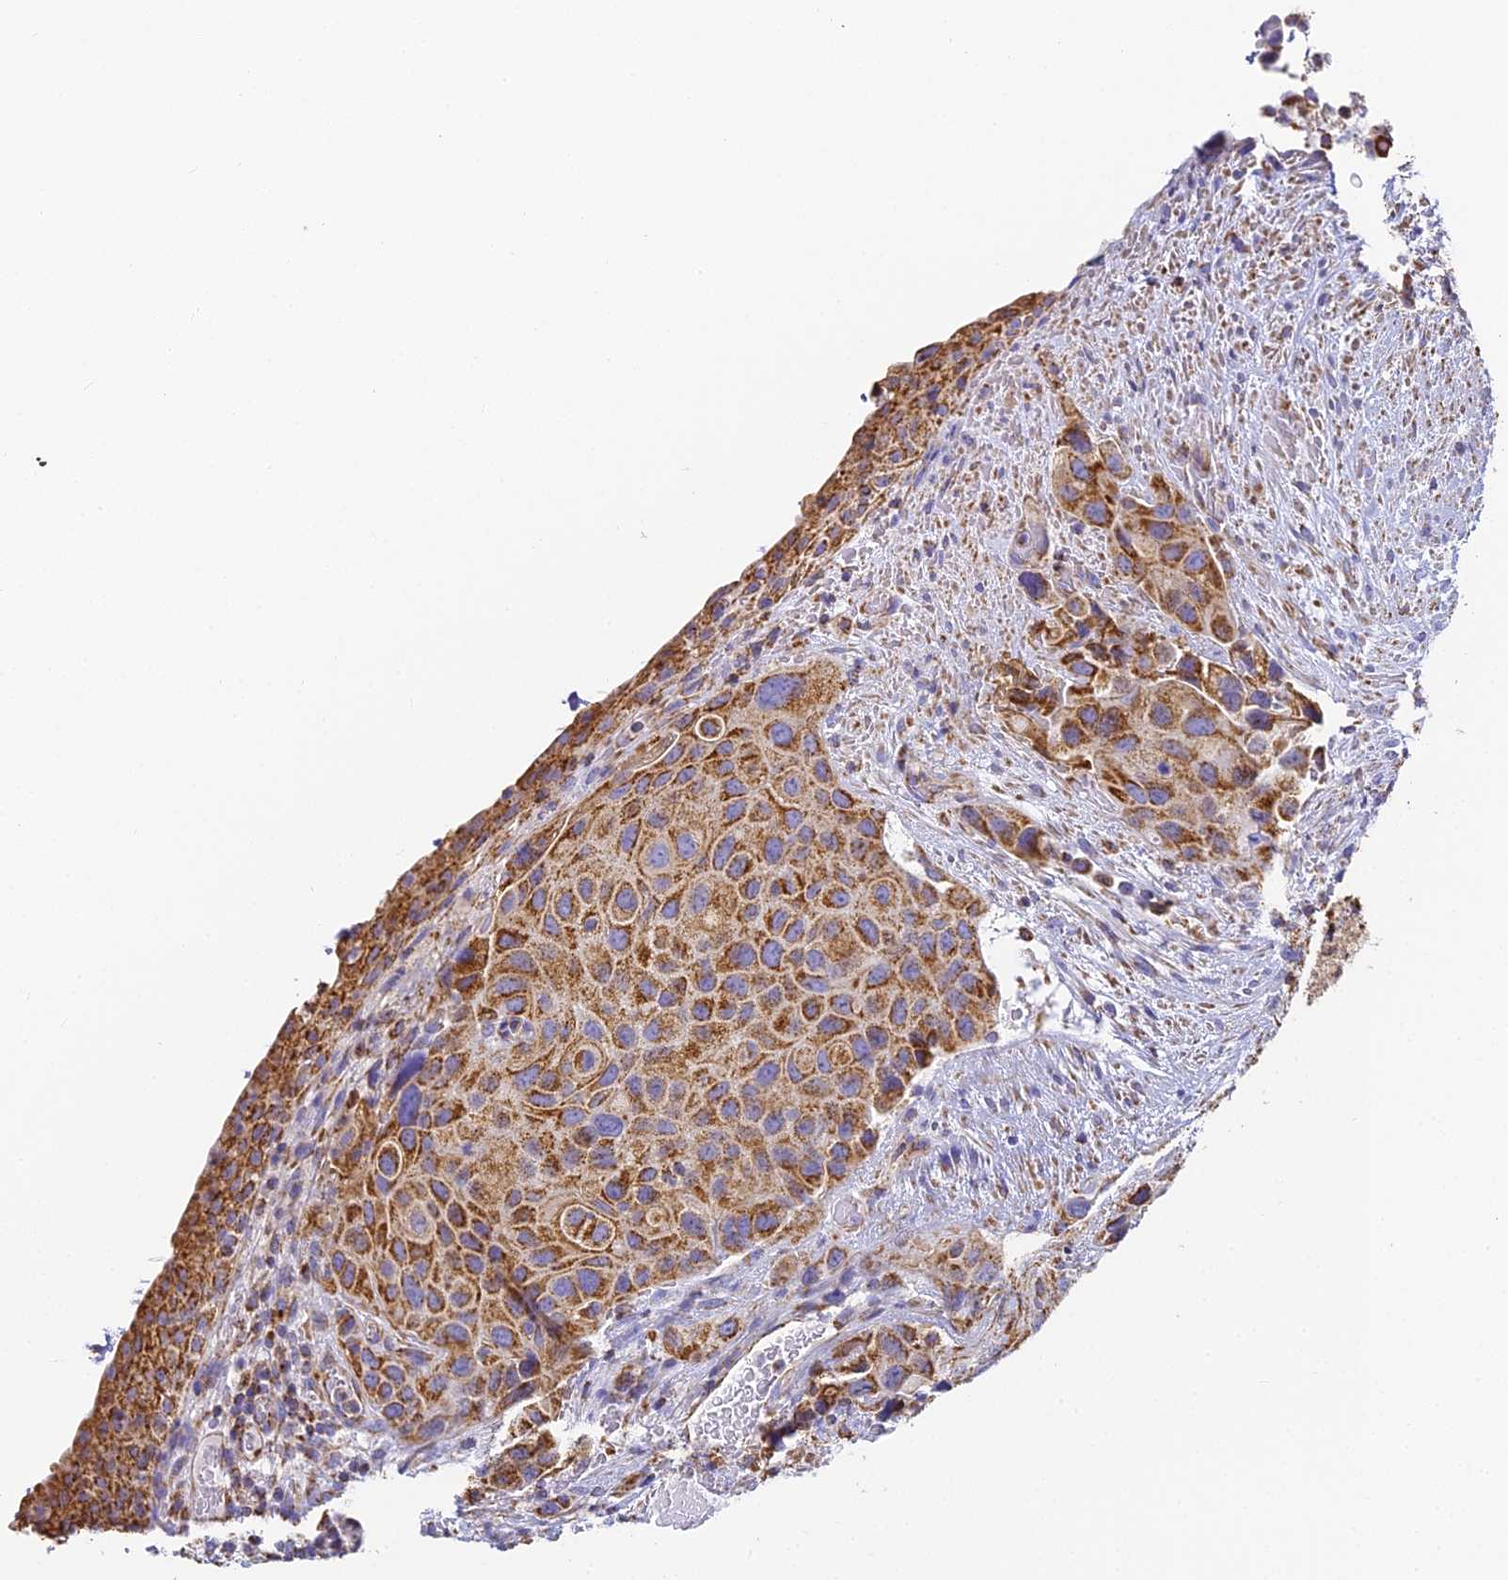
{"staining": {"intensity": "moderate", "quantity": ">75%", "location": "cytoplasmic/membranous"}, "tissue": "urothelial cancer", "cell_type": "Tumor cells", "image_type": "cancer", "snomed": [{"axis": "morphology", "description": "Normal tissue, NOS"}, {"axis": "morphology", "description": "Urothelial carcinoma, High grade"}, {"axis": "topography", "description": "Vascular tissue"}, {"axis": "topography", "description": "Urinary bladder"}], "caption": "An image of urothelial carcinoma (high-grade) stained for a protein exhibits moderate cytoplasmic/membranous brown staining in tumor cells. (brown staining indicates protein expression, while blue staining denotes nuclei).", "gene": "COX6C", "patient": {"sex": "female", "age": 56}}